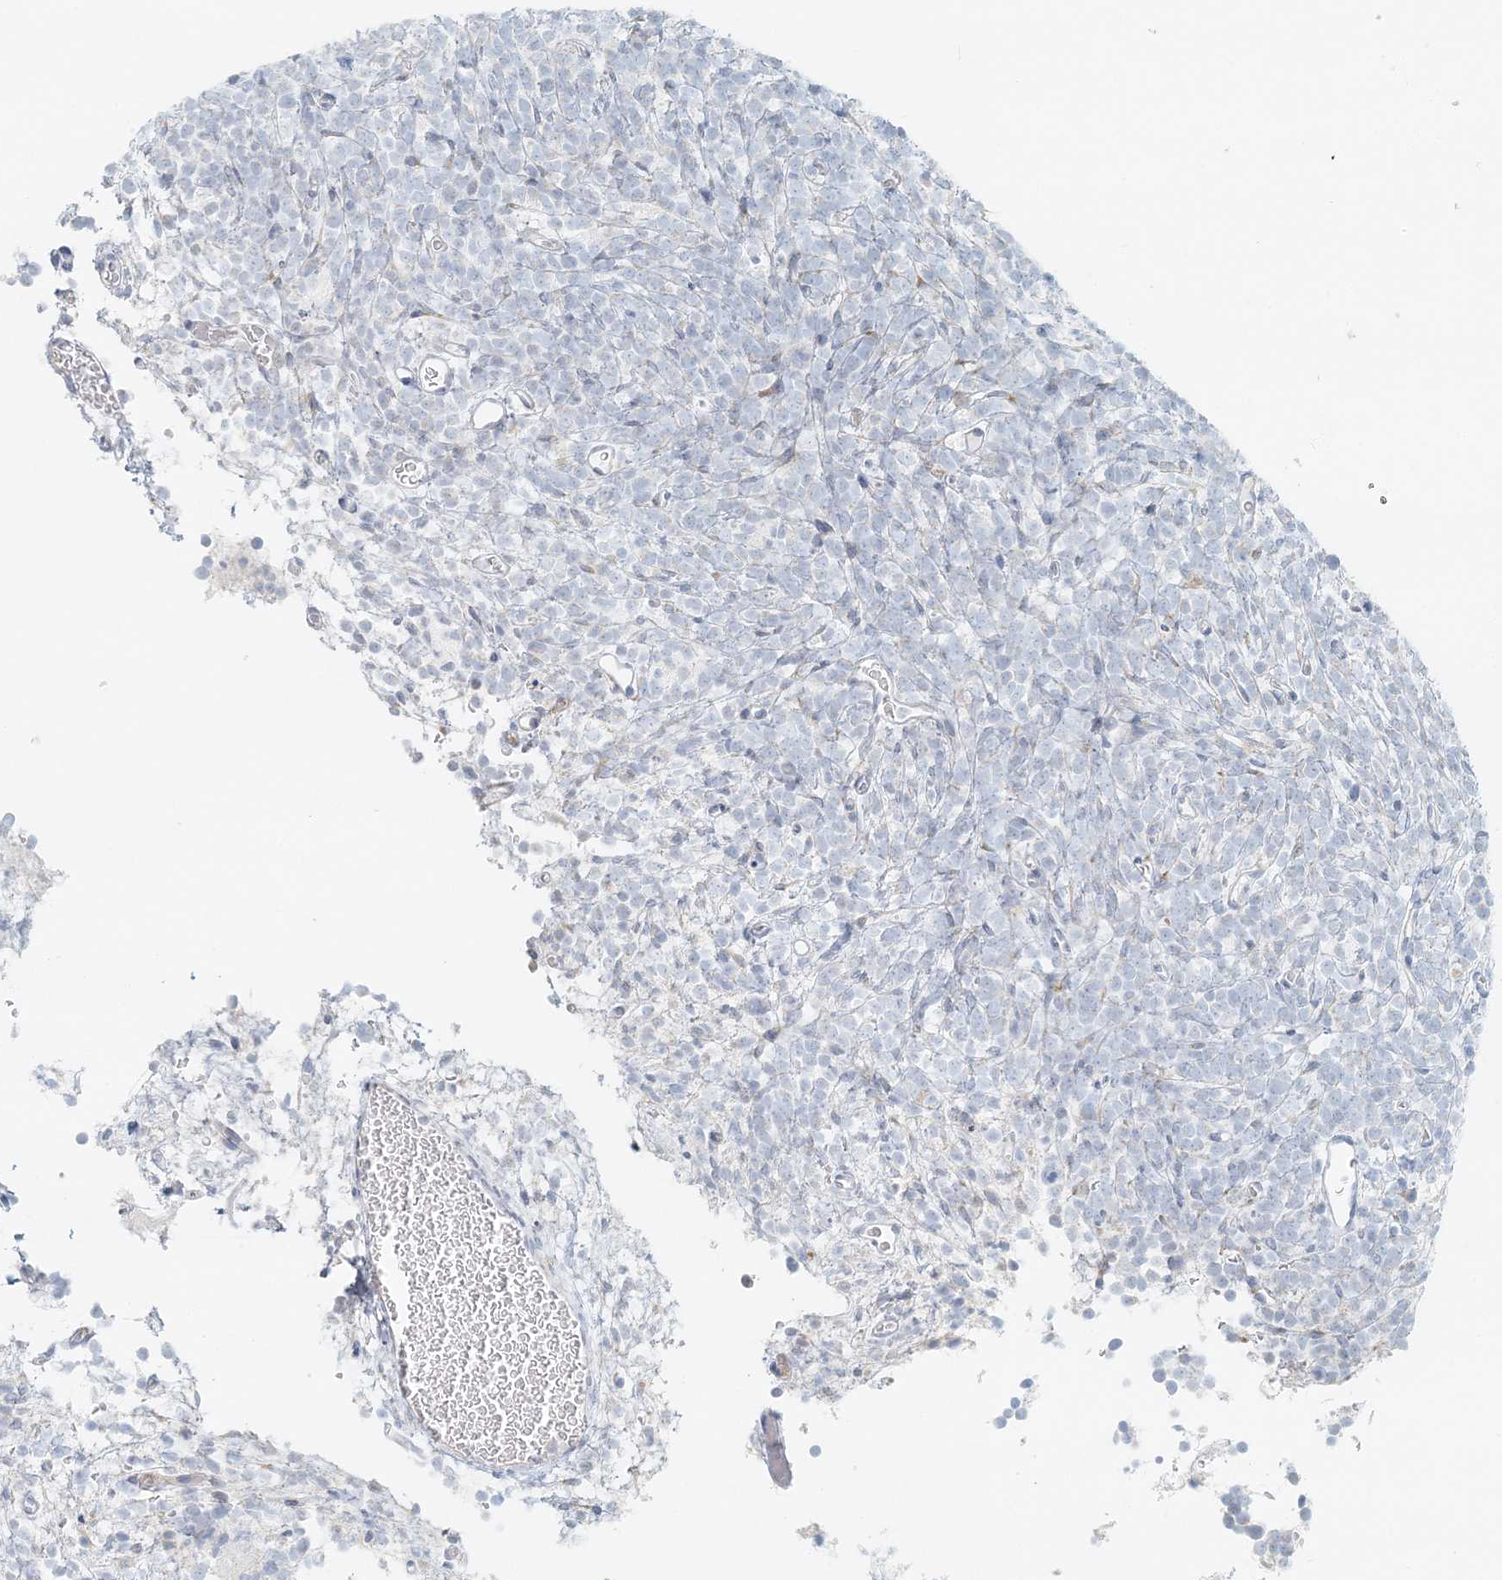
{"staining": {"intensity": "negative", "quantity": "none", "location": "none"}, "tissue": "glioma", "cell_type": "Tumor cells", "image_type": "cancer", "snomed": [{"axis": "morphology", "description": "Glioma, malignant, Low grade"}, {"axis": "topography", "description": "Brain"}], "caption": "High magnification brightfield microscopy of malignant glioma (low-grade) stained with DAB (3,3'-diaminobenzidine) (brown) and counterstained with hematoxylin (blue): tumor cells show no significant expression.", "gene": "STK11IP", "patient": {"sex": "female", "age": 1}}